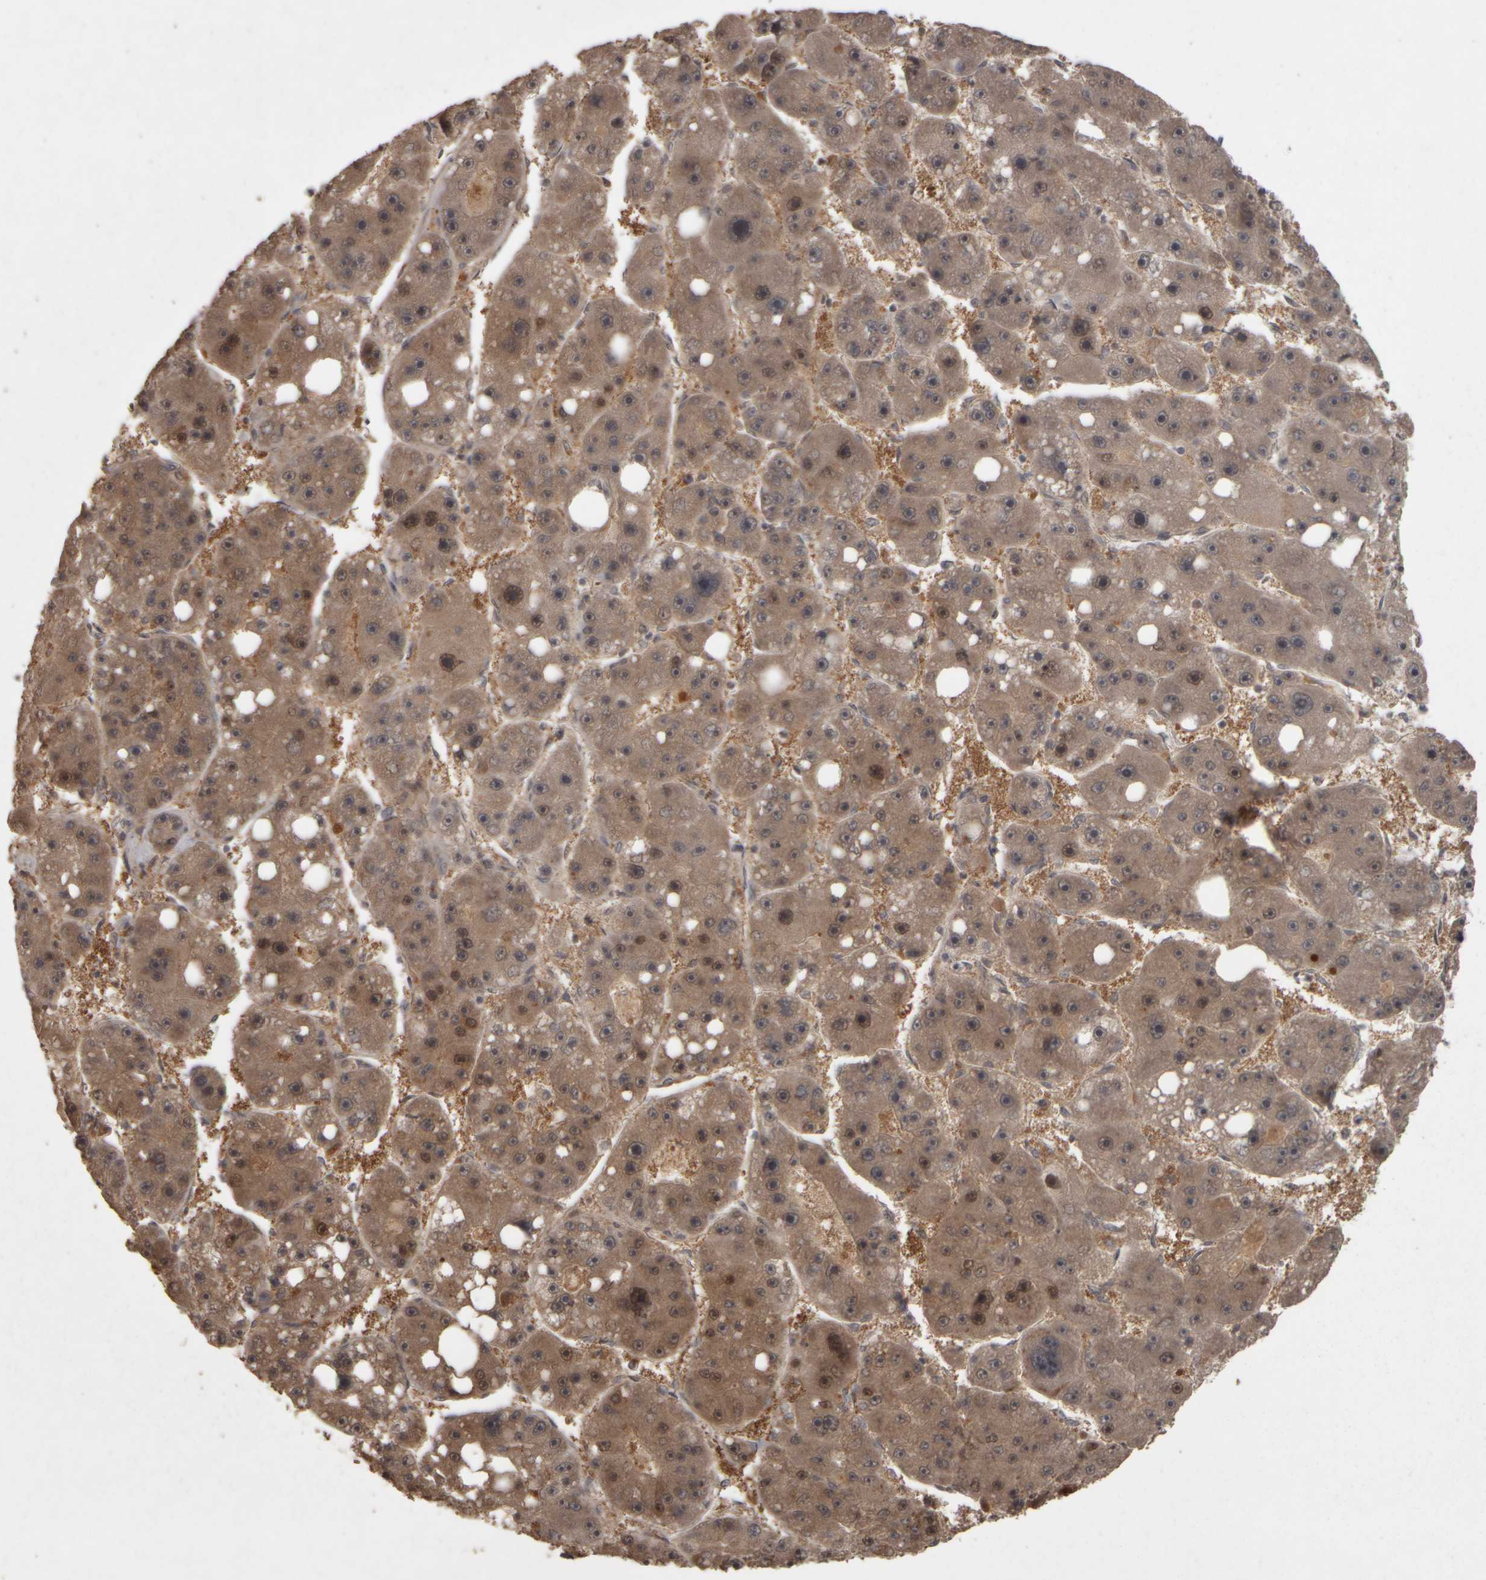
{"staining": {"intensity": "moderate", "quantity": ">75%", "location": "cytoplasmic/membranous,nuclear"}, "tissue": "liver cancer", "cell_type": "Tumor cells", "image_type": "cancer", "snomed": [{"axis": "morphology", "description": "Carcinoma, Hepatocellular, NOS"}, {"axis": "topography", "description": "Liver"}], "caption": "Liver hepatocellular carcinoma tissue reveals moderate cytoplasmic/membranous and nuclear staining in about >75% of tumor cells, visualized by immunohistochemistry. (DAB (3,3'-diaminobenzidine) = brown stain, brightfield microscopy at high magnification).", "gene": "ACO1", "patient": {"sex": "female", "age": 61}}